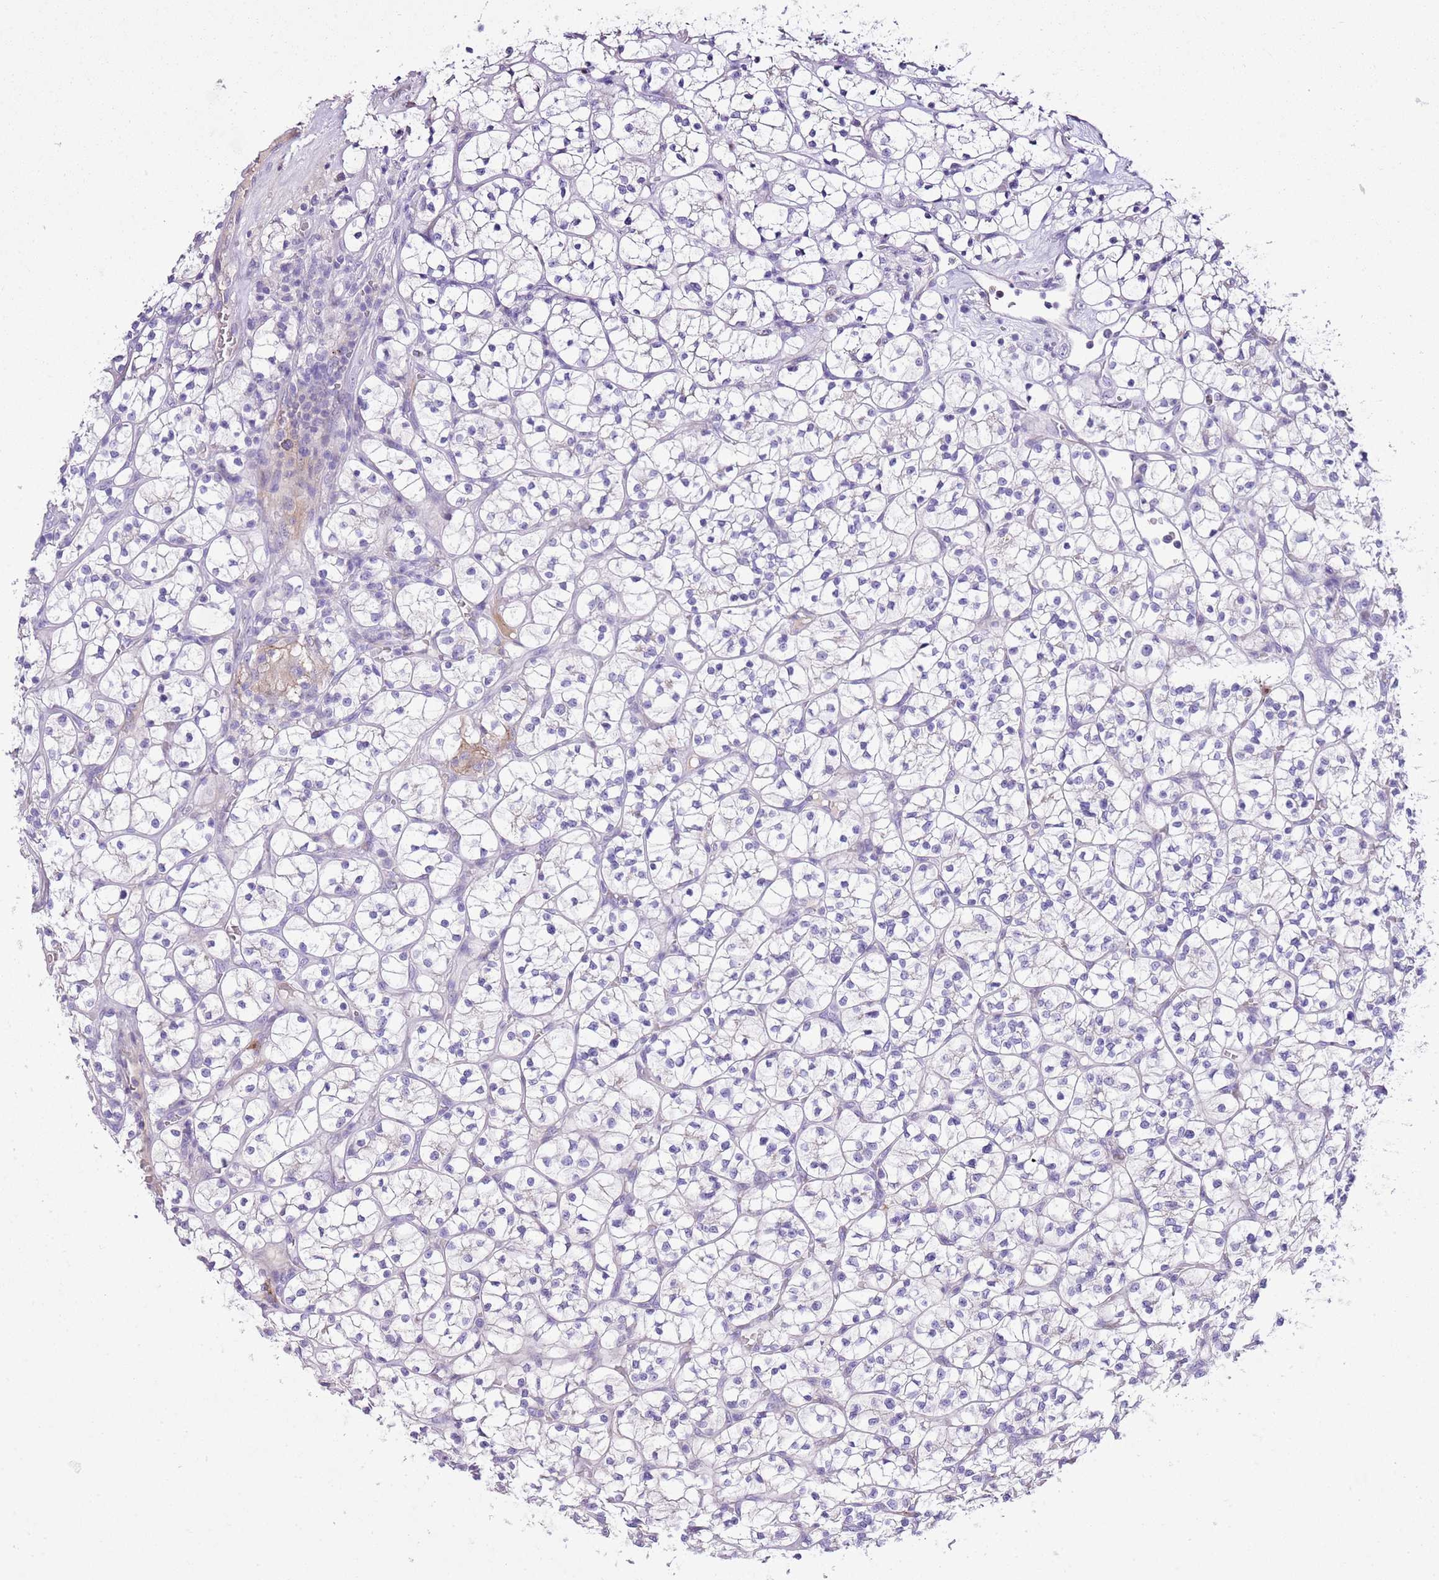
{"staining": {"intensity": "negative", "quantity": "none", "location": "none"}, "tissue": "renal cancer", "cell_type": "Tumor cells", "image_type": "cancer", "snomed": [{"axis": "morphology", "description": "Adenocarcinoma, NOS"}, {"axis": "topography", "description": "Kidney"}], "caption": "The immunohistochemistry (IHC) histopathology image has no significant positivity in tumor cells of renal cancer tissue.", "gene": "CLEC2A", "patient": {"sex": "female", "age": 64}}